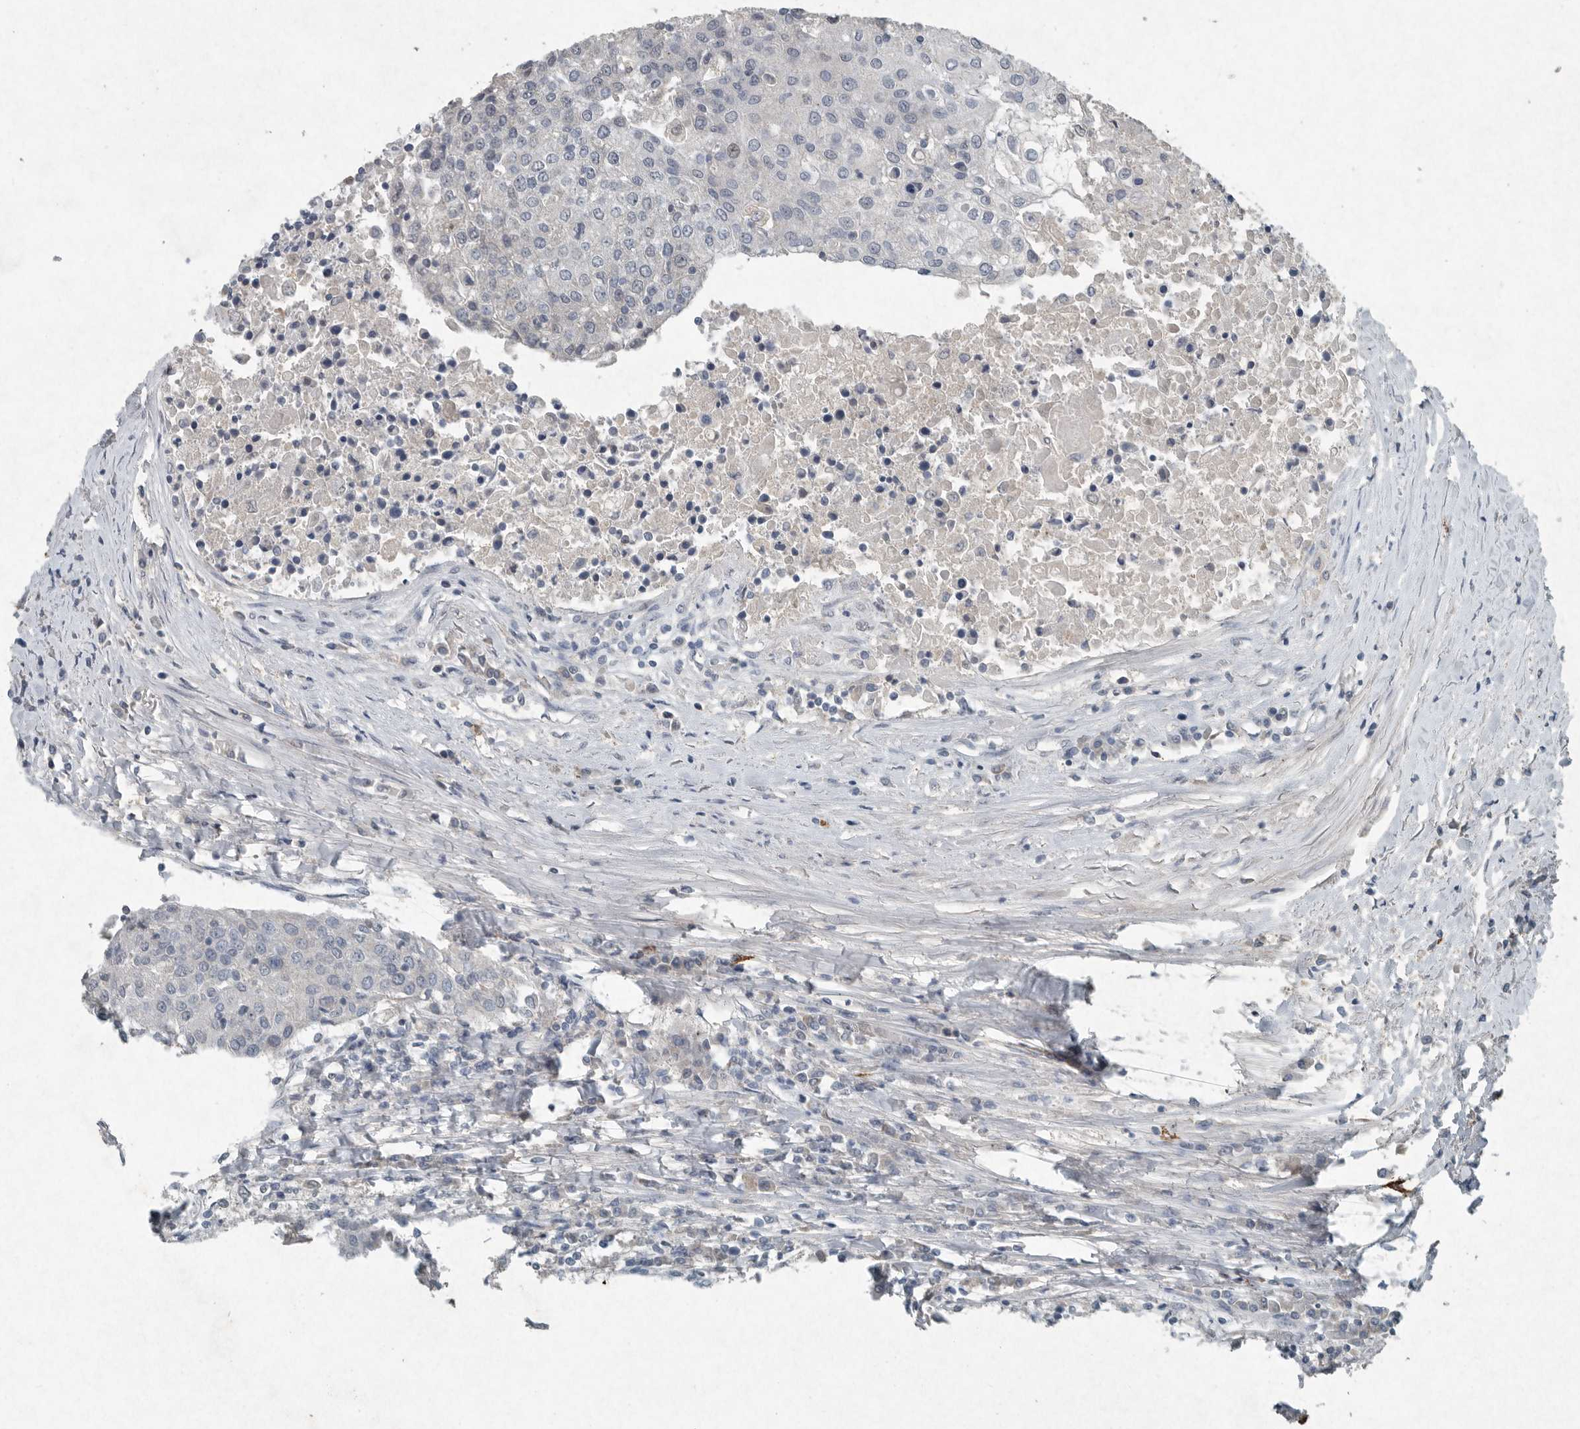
{"staining": {"intensity": "negative", "quantity": "none", "location": "none"}, "tissue": "urothelial cancer", "cell_type": "Tumor cells", "image_type": "cancer", "snomed": [{"axis": "morphology", "description": "Urothelial carcinoma, High grade"}, {"axis": "topography", "description": "Urinary bladder"}], "caption": "Photomicrograph shows no protein staining in tumor cells of urothelial cancer tissue.", "gene": "IL20", "patient": {"sex": "female", "age": 85}}